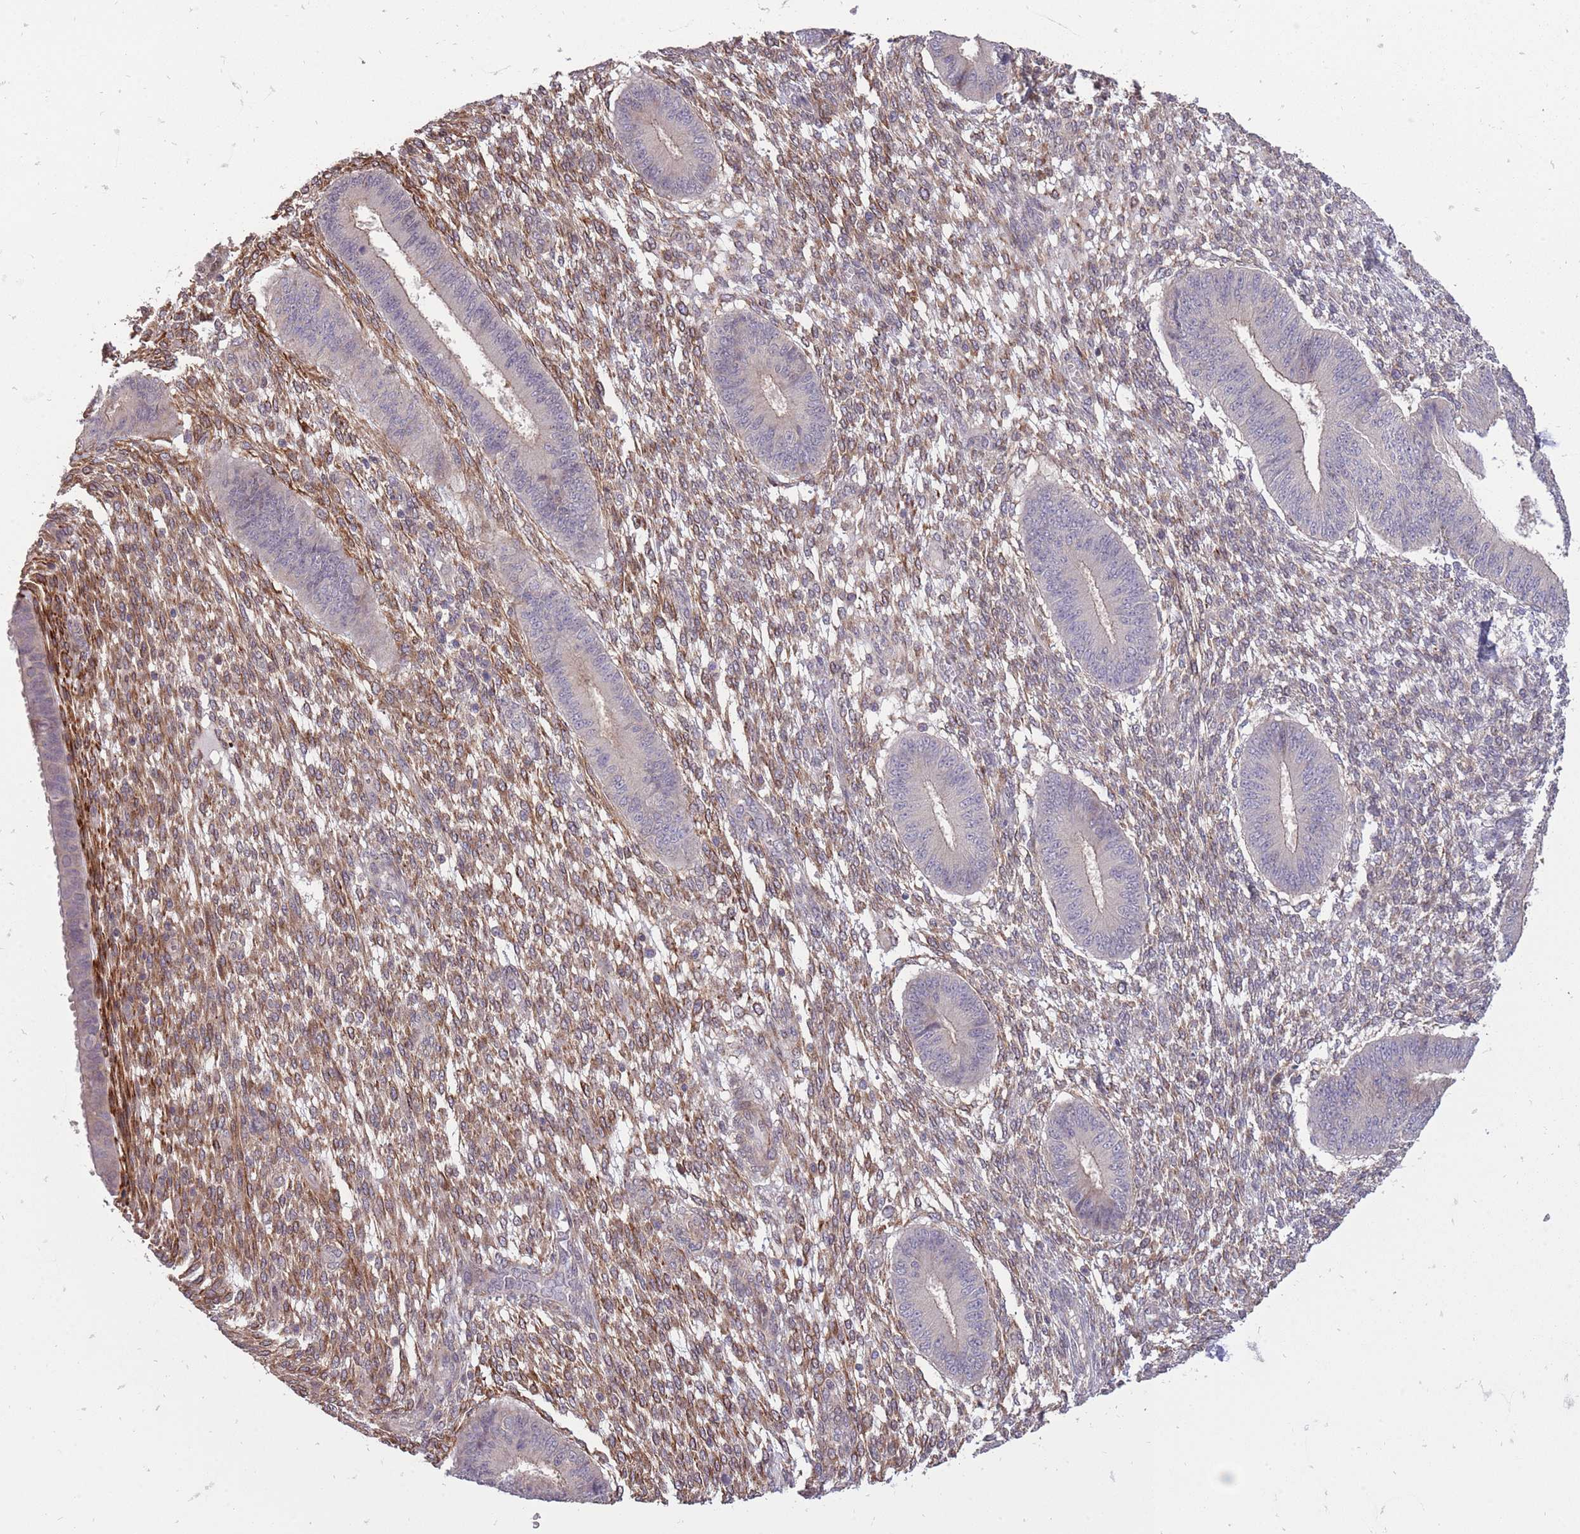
{"staining": {"intensity": "weak", "quantity": "25%-75%", "location": "cytoplasmic/membranous"}, "tissue": "endometrium", "cell_type": "Cells in endometrial stroma", "image_type": "normal", "snomed": [{"axis": "morphology", "description": "Normal tissue, NOS"}, {"axis": "topography", "description": "Endometrium"}], "caption": "DAB immunohistochemical staining of normal endometrium demonstrates weak cytoplasmic/membranous protein staining in approximately 25%-75% of cells in endometrial stroma.", "gene": "TET3", "patient": {"sex": "female", "age": 49}}